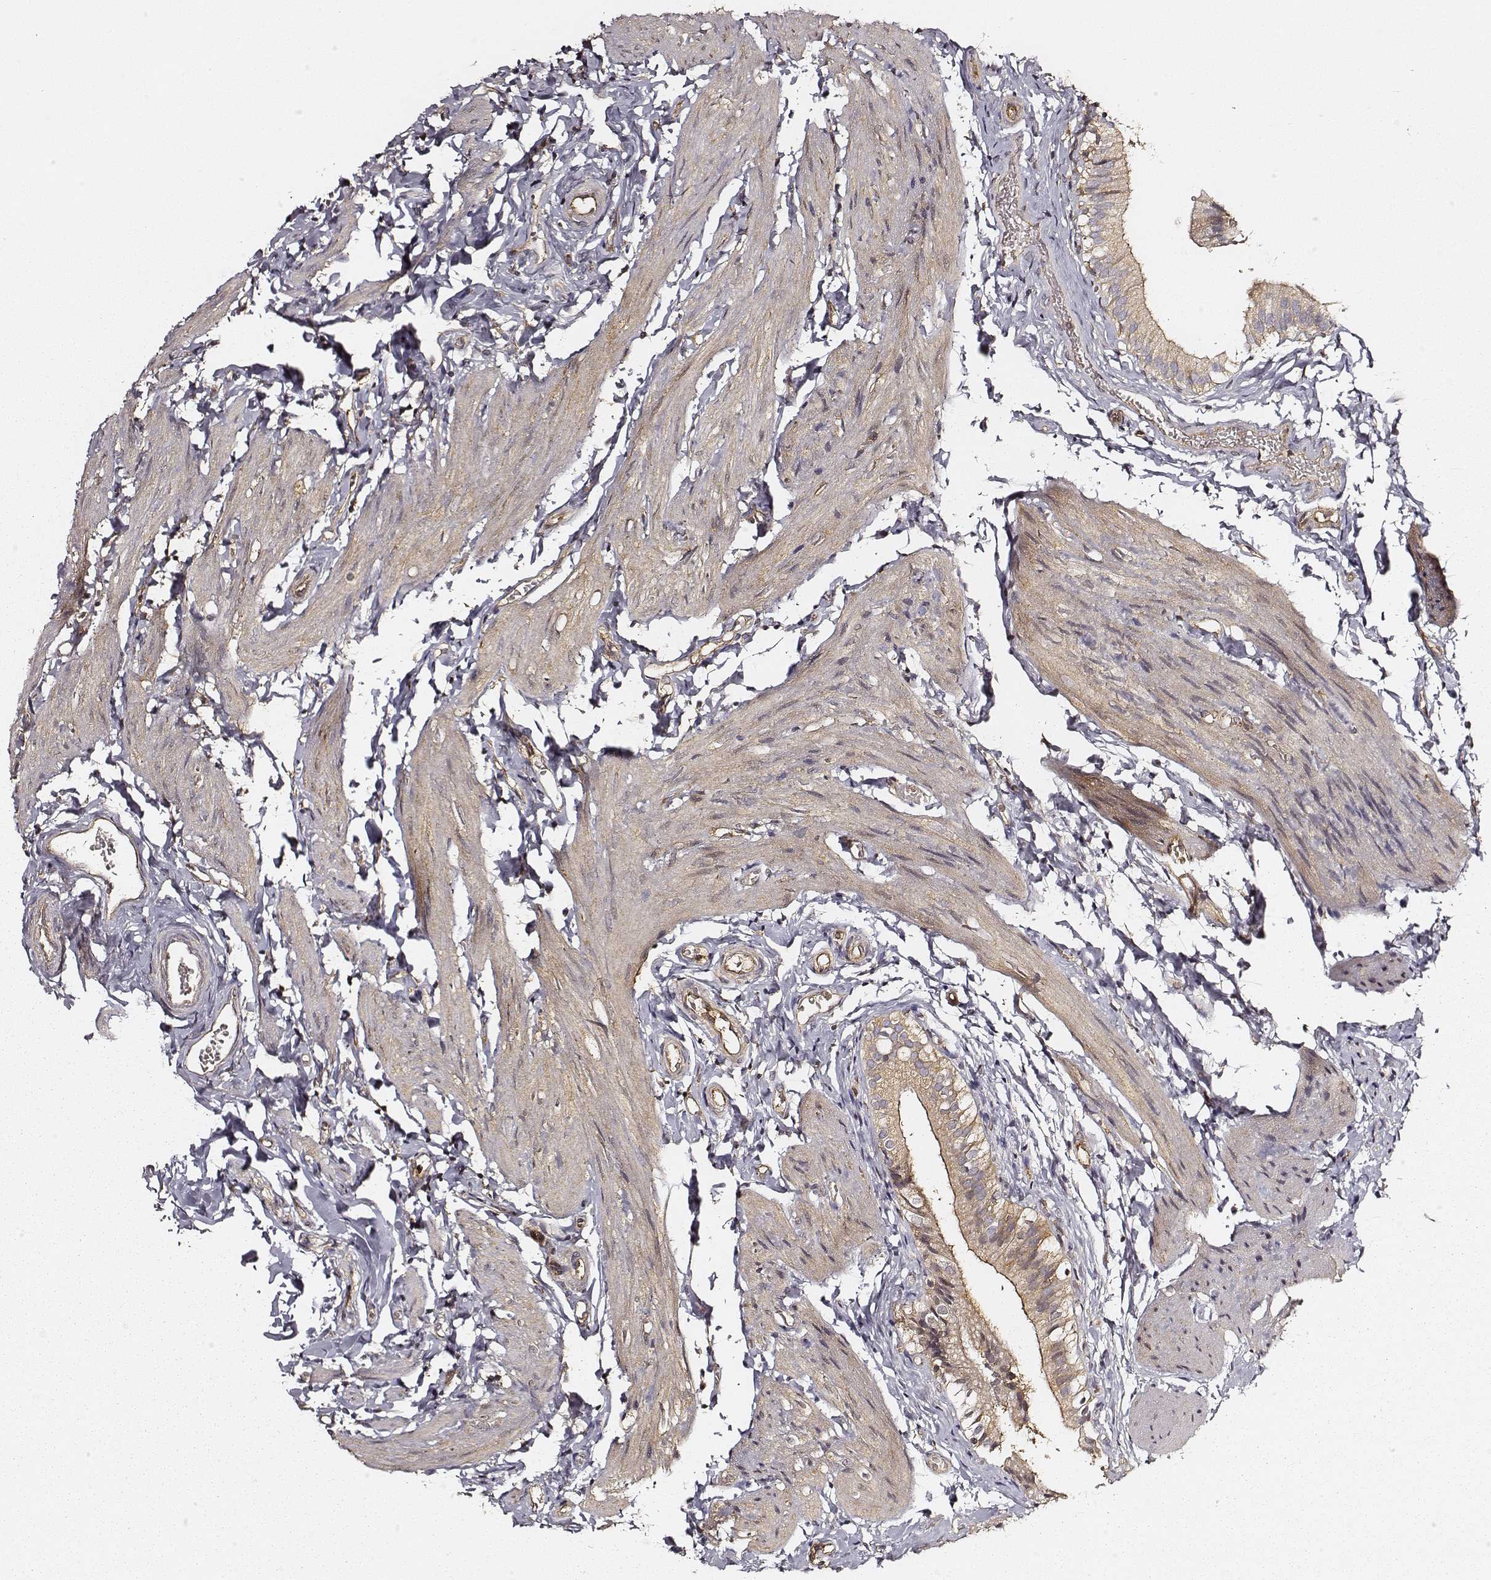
{"staining": {"intensity": "moderate", "quantity": ">75%", "location": "cytoplasmic/membranous"}, "tissue": "gallbladder", "cell_type": "Glandular cells", "image_type": "normal", "snomed": [{"axis": "morphology", "description": "Normal tissue, NOS"}, {"axis": "topography", "description": "Gallbladder"}], "caption": "High-magnification brightfield microscopy of benign gallbladder stained with DAB (3,3'-diaminobenzidine) (brown) and counterstained with hematoxylin (blue). glandular cells exhibit moderate cytoplasmic/membranous positivity is identified in about>75% of cells.", "gene": "CARS1", "patient": {"sex": "female", "age": 47}}